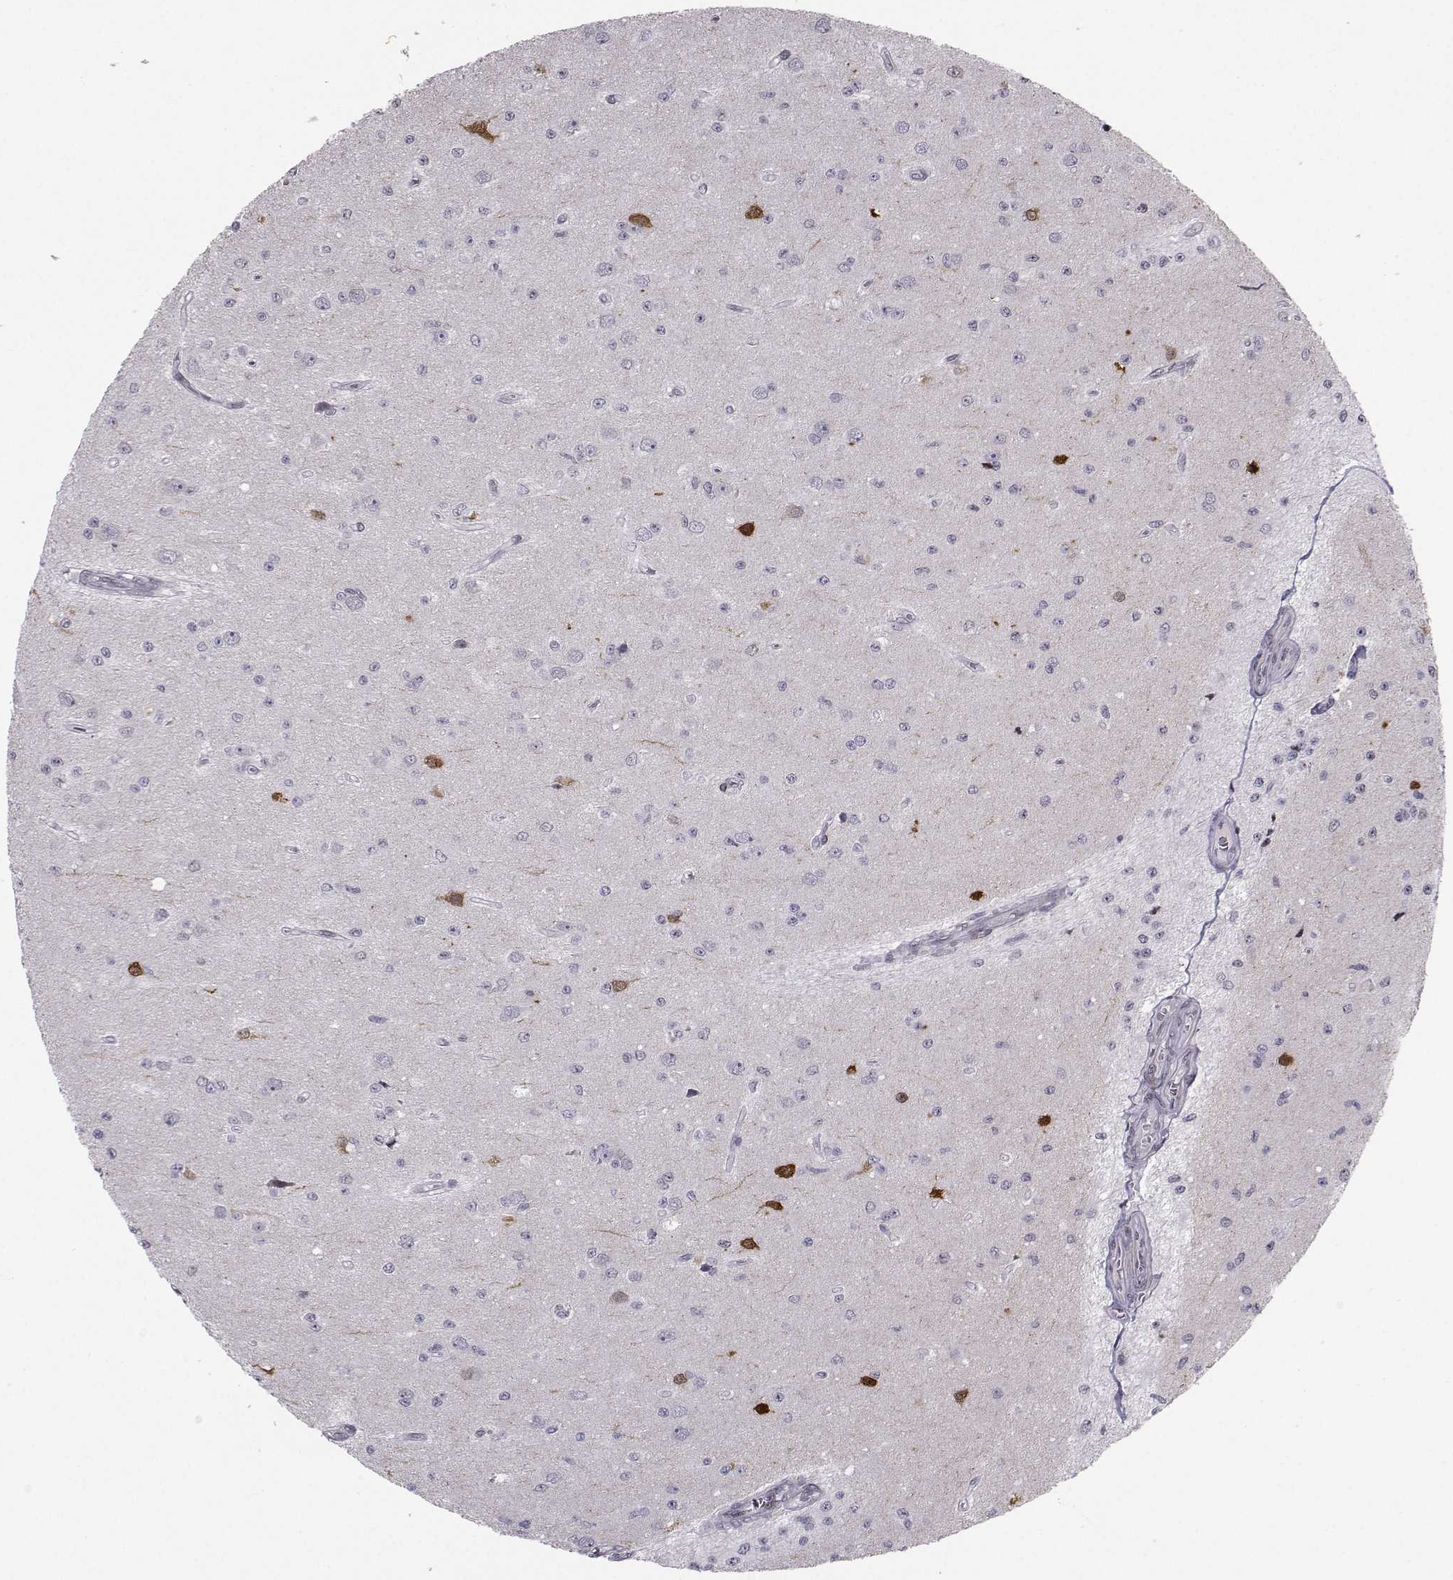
{"staining": {"intensity": "negative", "quantity": "none", "location": "none"}, "tissue": "glioma", "cell_type": "Tumor cells", "image_type": "cancer", "snomed": [{"axis": "morphology", "description": "Glioma, malignant, Low grade"}, {"axis": "topography", "description": "Brain"}], "caption": "An image of human malignant glioma (low-grade) is negative for staining in tumor cells.", "gene": "PCP4L1", "patient": {"sex": "female", "age": 45}}